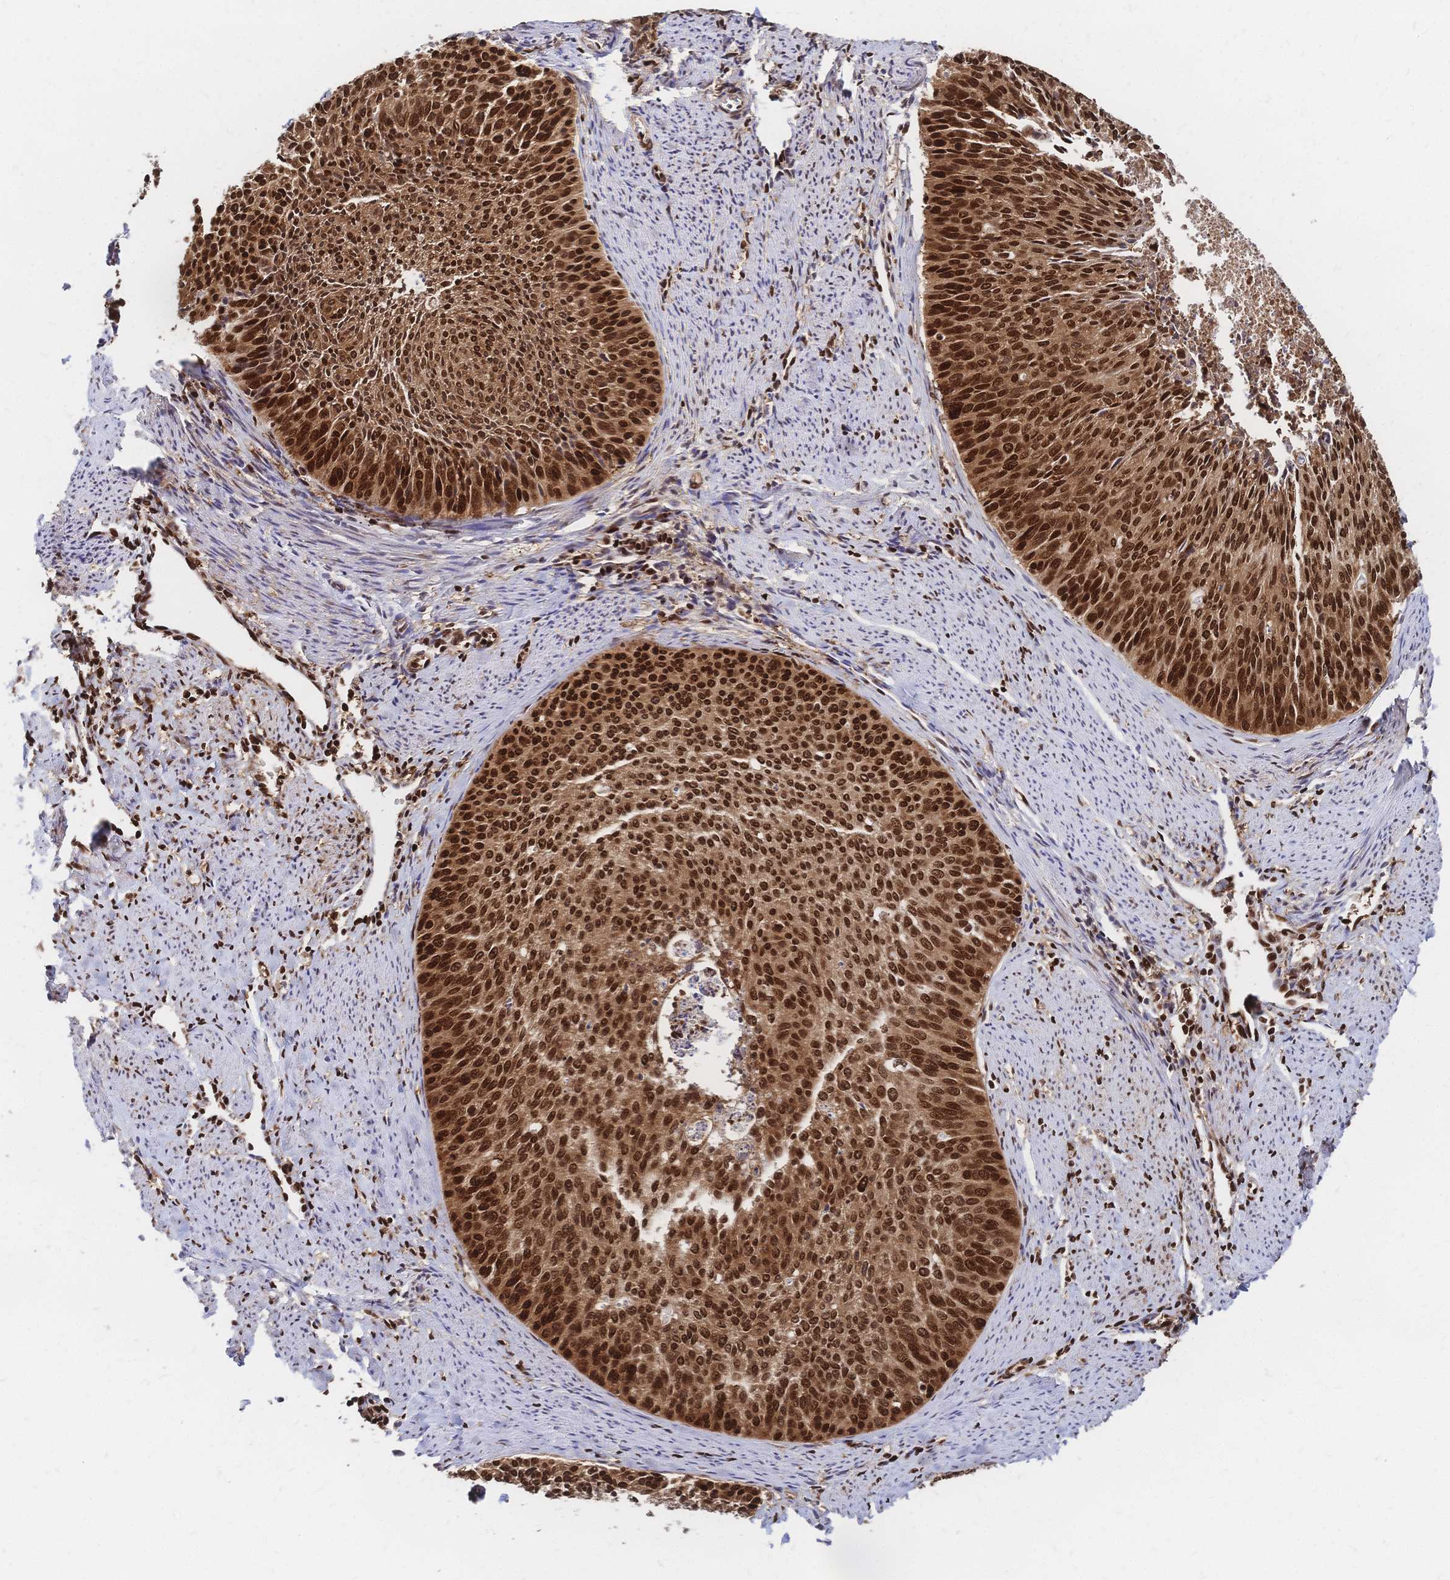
{"staining": {"intensity": "strong", "quantity": ">75%", "location": "nuclear"}, "tissue": "cervical cancer", "cell_type": "Tumor cells", "image_type": "cancer", "snomed": [{"axis": "morphology", "description": "Squamous cell carcinoma, NOS"}, {"axis": "topography", "description": "Cervix"}], "caption": "Squamous cell carcinoma (cervical) stained with a brown dye demonstrates strong nuclear positive staining in approximately >75% of tumor cells.", "gene": "HDGF", "patient": {"sex": "female", "age": 55}}